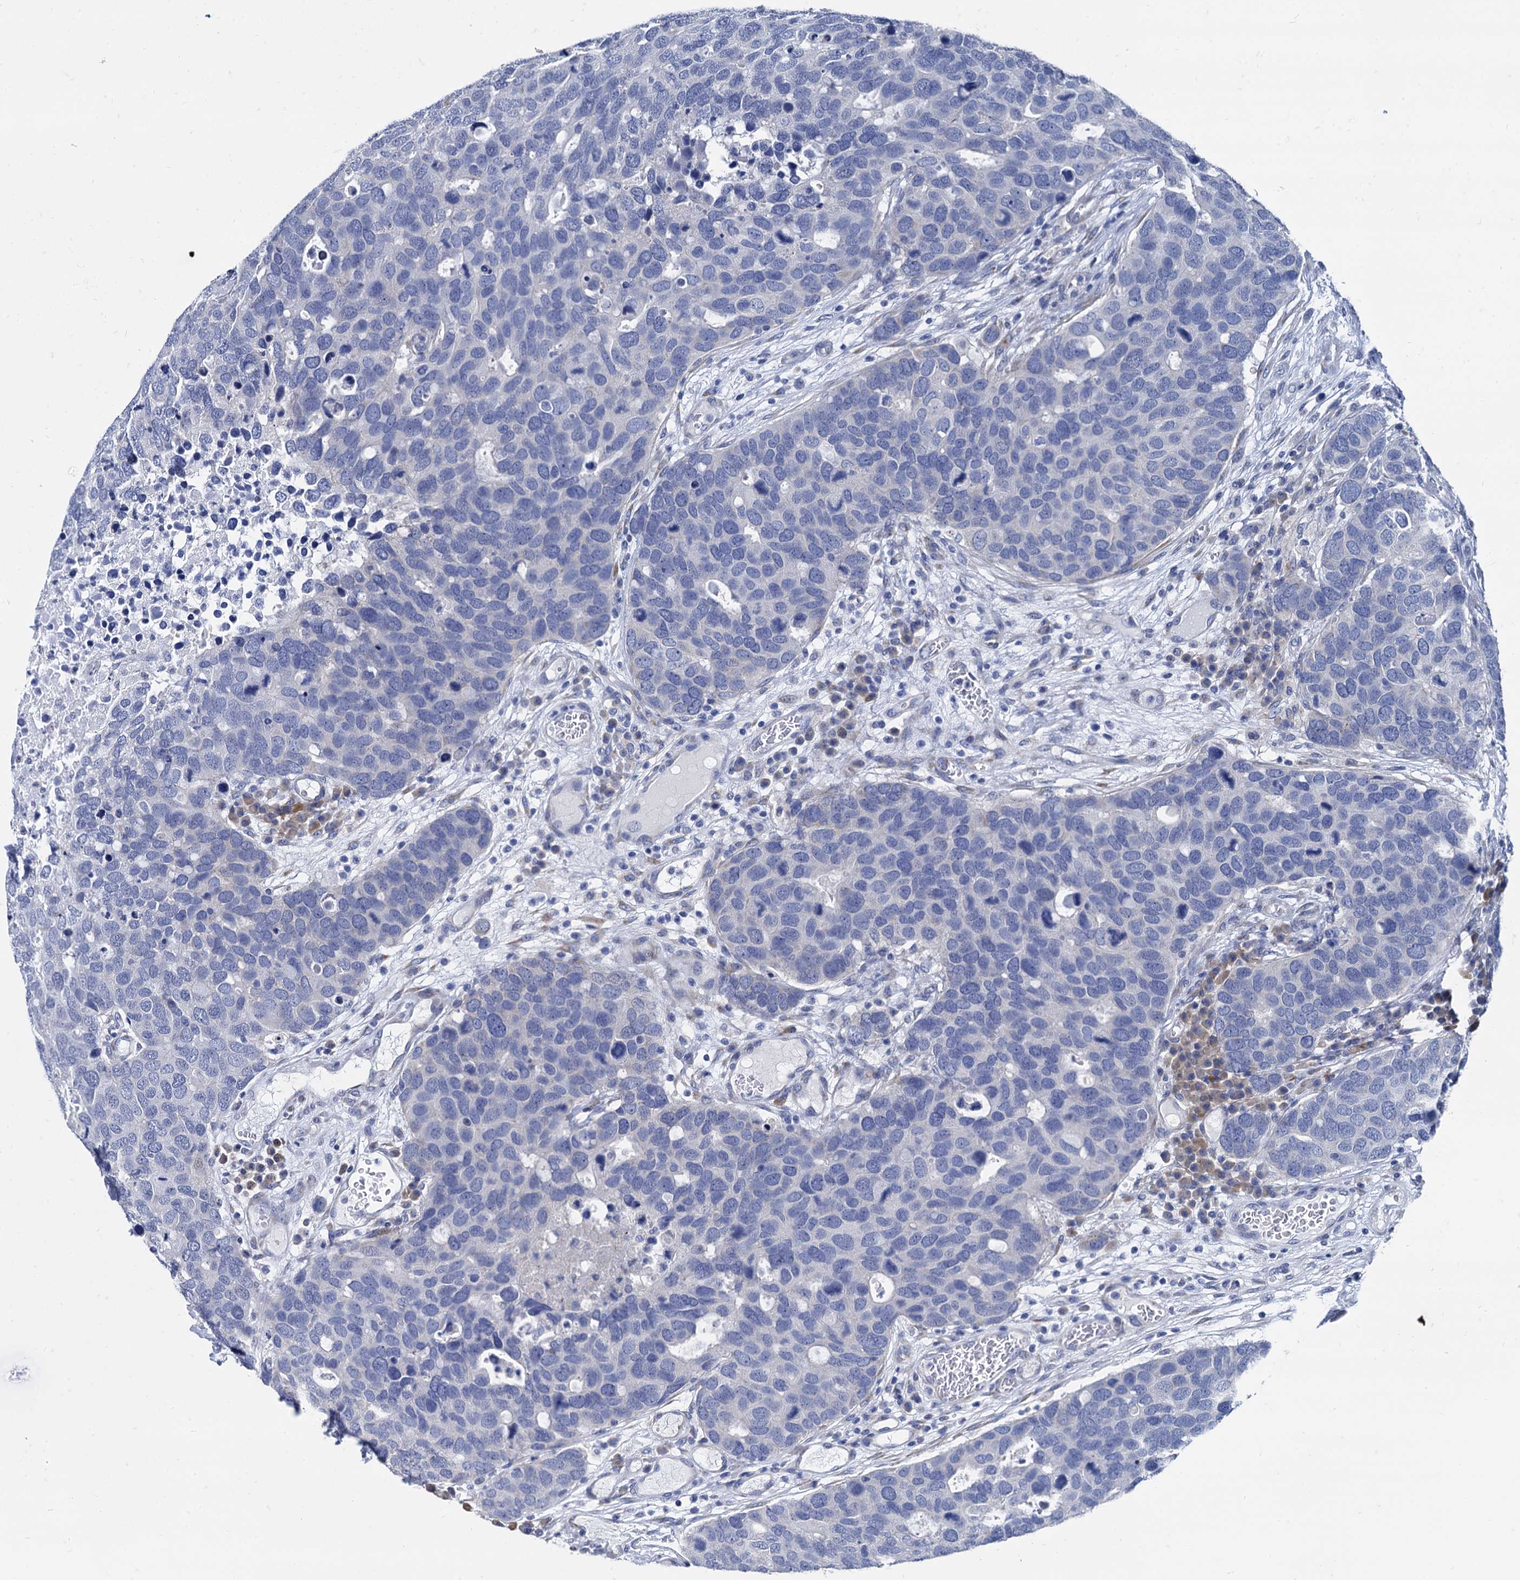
{"staining": {"intensity": "negative", "quantity": "none", "location": "none"}, "tissue": "breast cancer", "cell_type": "Tumor cells", "image_type": "cancer", "snomed": [{"axis": "morphology", "description": "Duct carcinoma"}, {"axis": "topography", "description": "Breast"}], "caption": "IHC photomicrograph of breast cancer (invasive ductal carcinoma) stained for a protein (brown), which reveals no staining in tumor cells.", "gene": "FOXR2", "patient": {"sex": "female", "age": 83}}